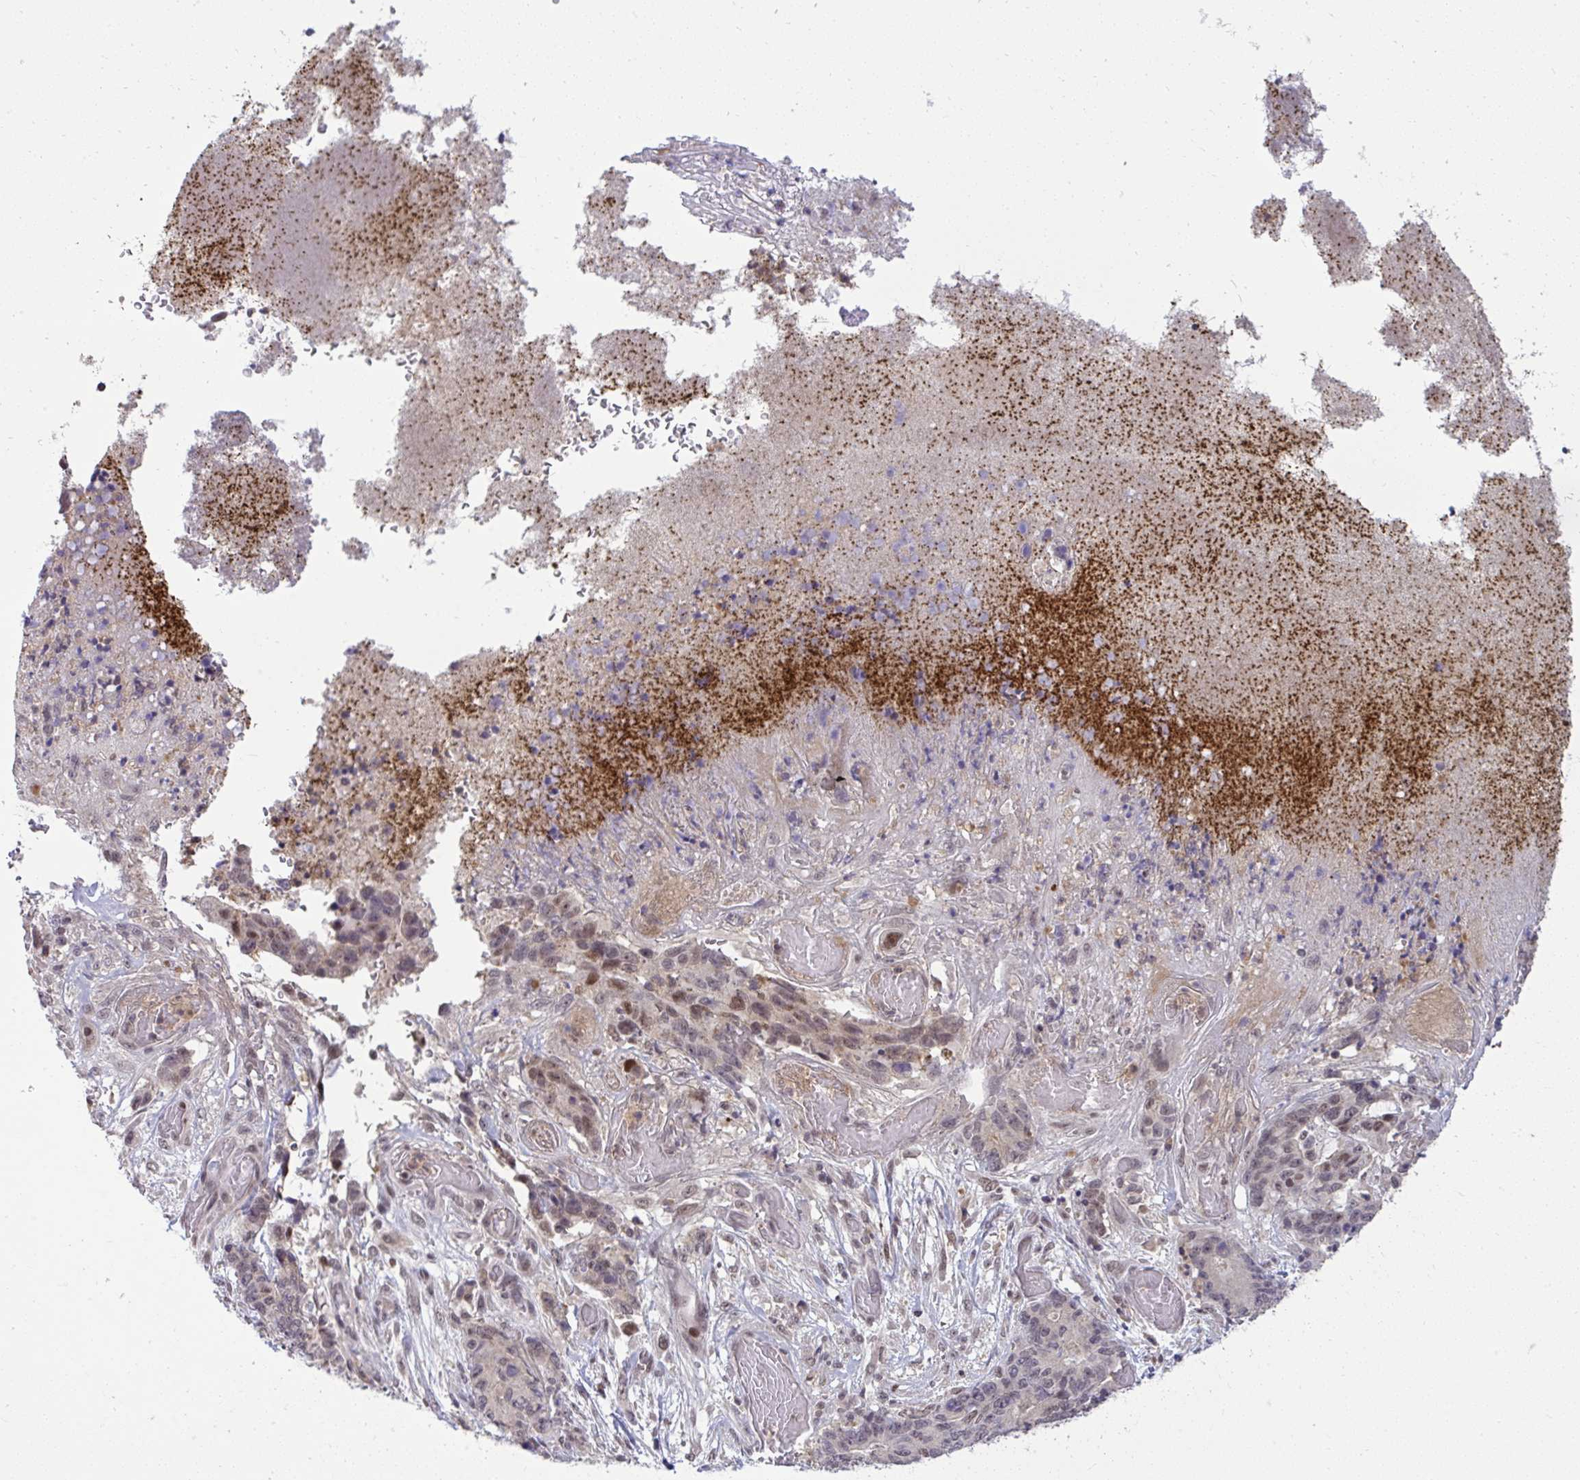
{"staining": {"intensity": "weak", "quantity": "25%-75%", "location": "nuclear"}, "tissue": "stomach cancer", "cell_type": "Tumor cells", "image_type": "cancer", "snomed": [{"axis": "morphology", "description": "Normal tissue, NOS"}, {"axis": "morphology", "description": "Adenocarcinoma, NOS"}, {"axis": "topography", "description": "Stomach"}], "caption": "Approximately 25%-75% of tumor cells in human adenocarcinoma (stomach) exhibit weak nuclear protein expression as visualized by brown immunohistochemical staining.", "gene": "KLF2", "patient": {"sex": "female", "age": 64}}